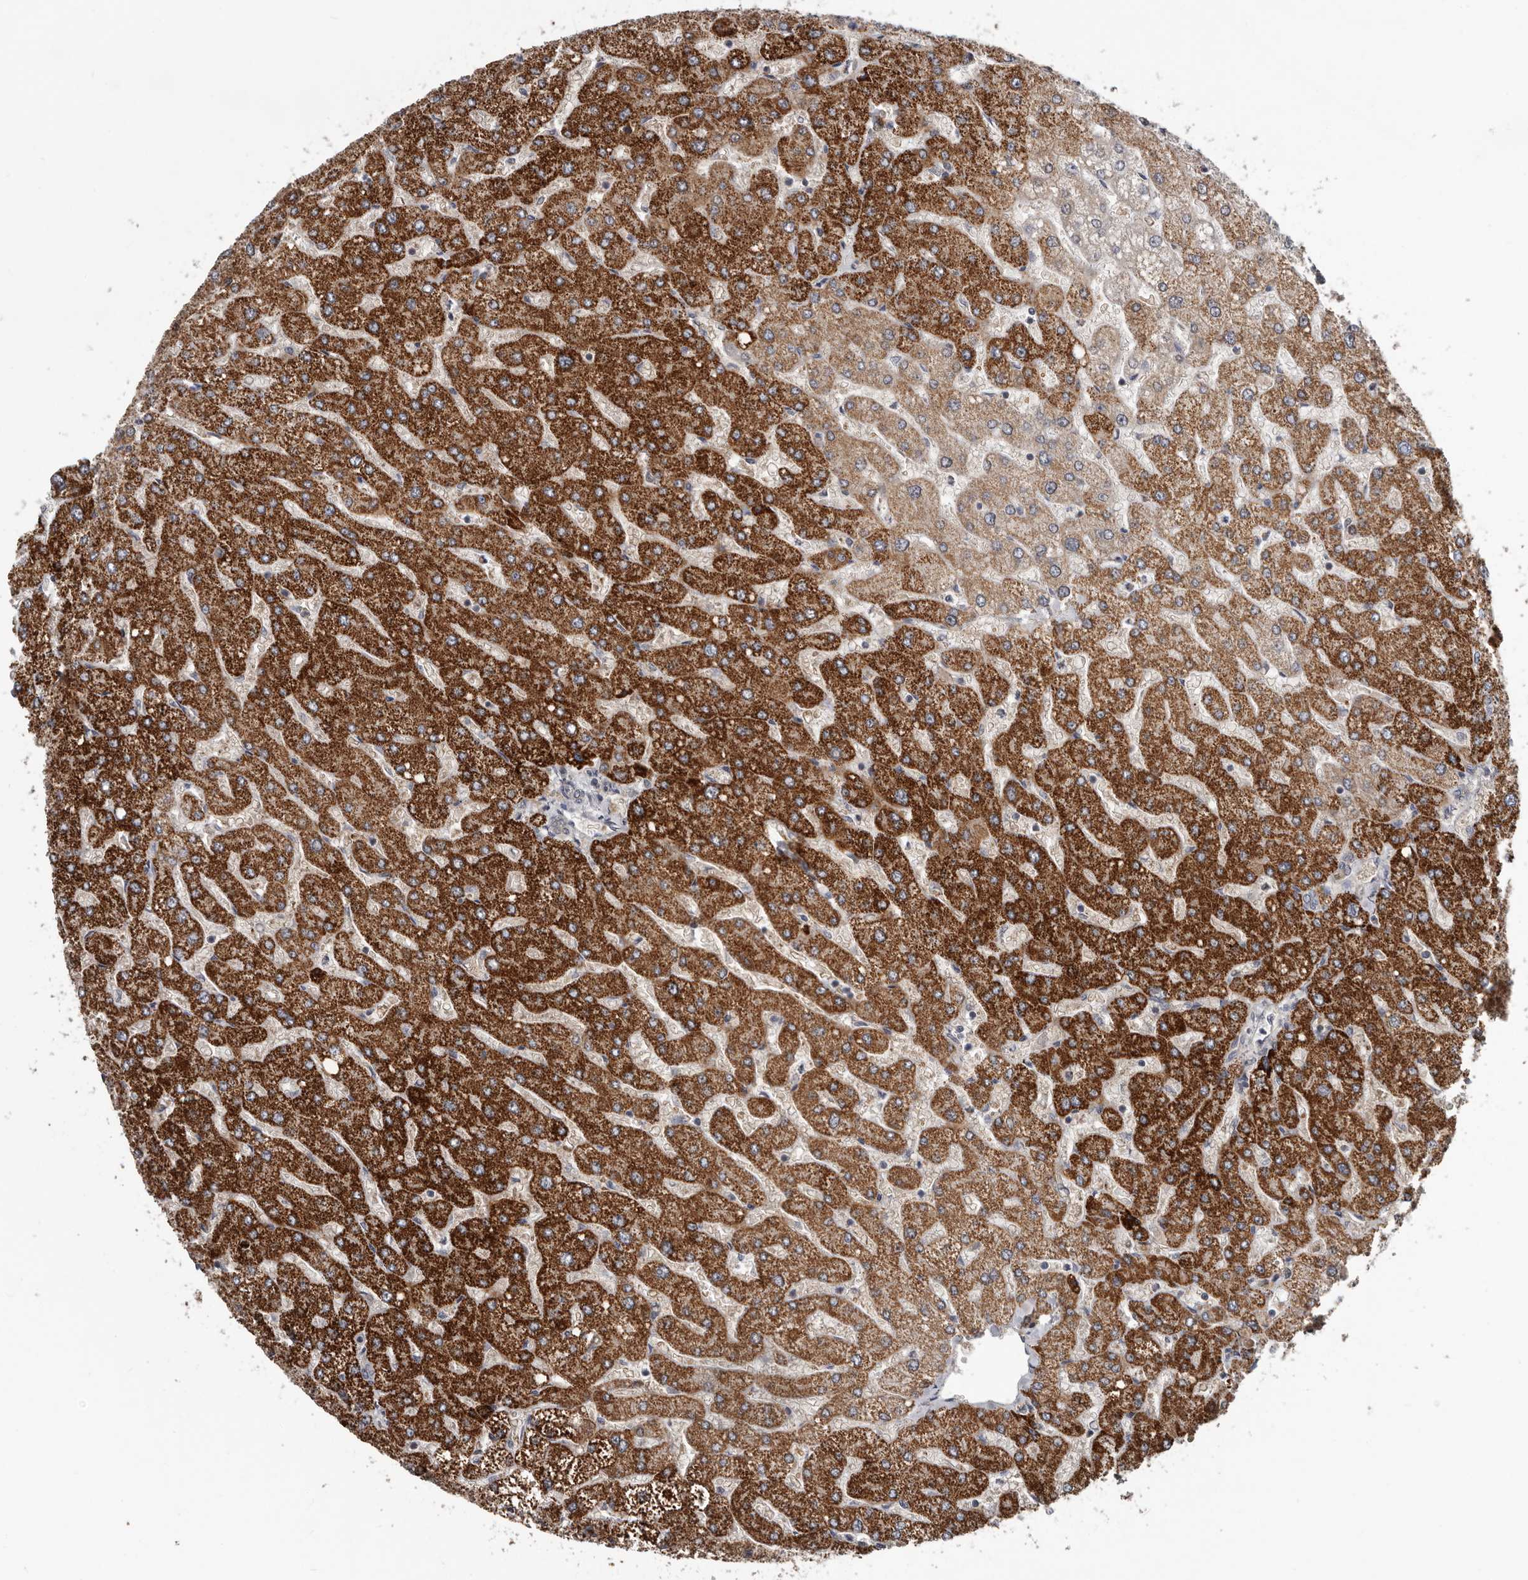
{"staining": {"intensity": "negative", "quantity": "none", "location": "none"}, "tissue": "liver", "cell_type": "Cholangiocytes", "image_type": "normal", "snomed": [{"axis": "morphology", "description": "Normal tissue, NOS"}, {"axis": "topography", "description": "Liver"}], "caption": "This is an IHC photomicrograph of benign human liver. There is no staining in cholangiocytes.", "gene": "RNF217", "patient": {"sex": "male", "age": 55}}